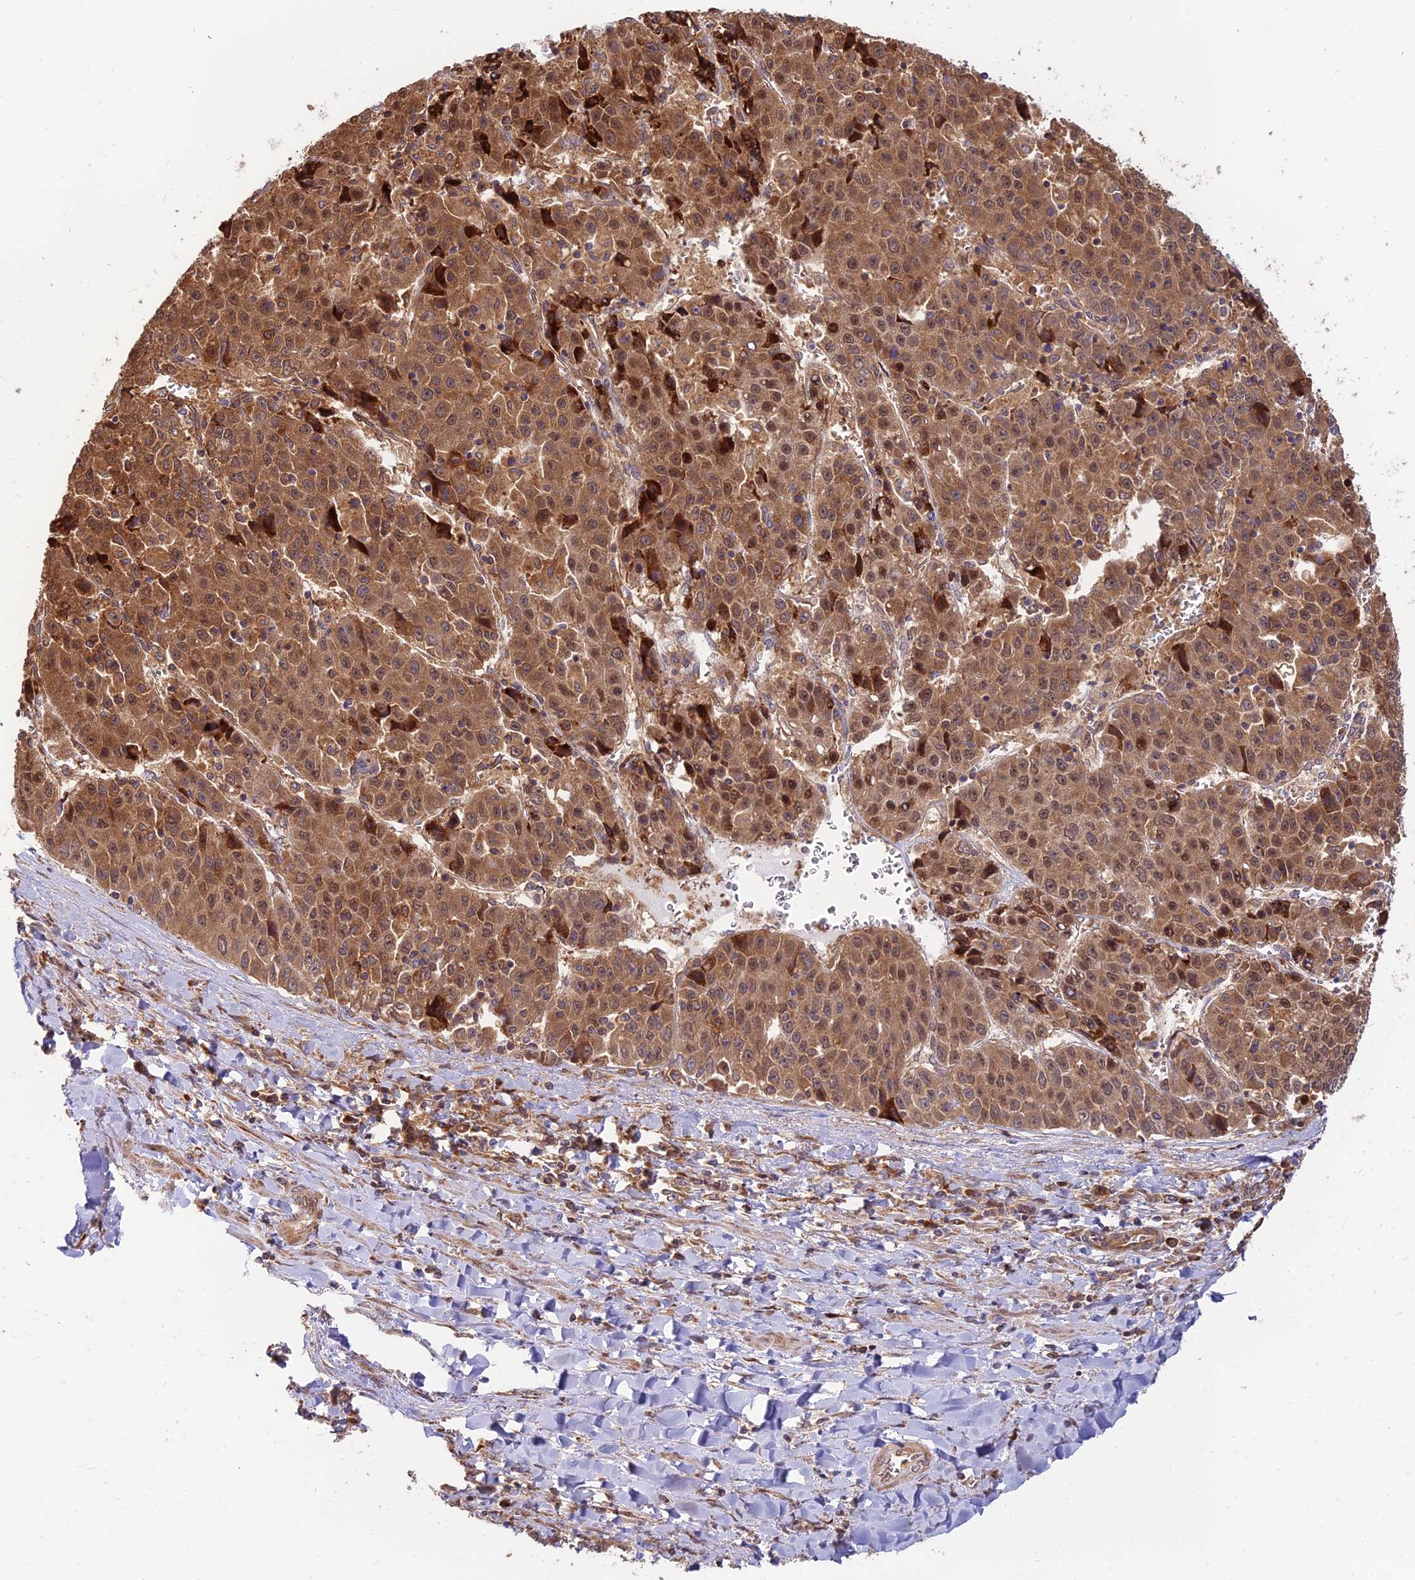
{"staining": {"intensity": "moderate", "quantity": ">75%", "location": "cytoplasmic/membranous,nuclear"}, "tissue": "liver cancer", "cell_type": "Tumor cells", "image_type": "cancer", "snomed": [{"axis": "morphology", "description": "Carcinoma, Hepatocellular, NOS"}, {"axis": "topography", "description": "Liver"}], "caption": "Immunohistochemical staining of liver hepatocellular carcinoma displays medium levels of moderate cytoplasmic/membranous and nuclear expression in approximately >75% of tumor cells.", "gene": "CCT6B", "patient": {"sex": "female", "age": 53}}